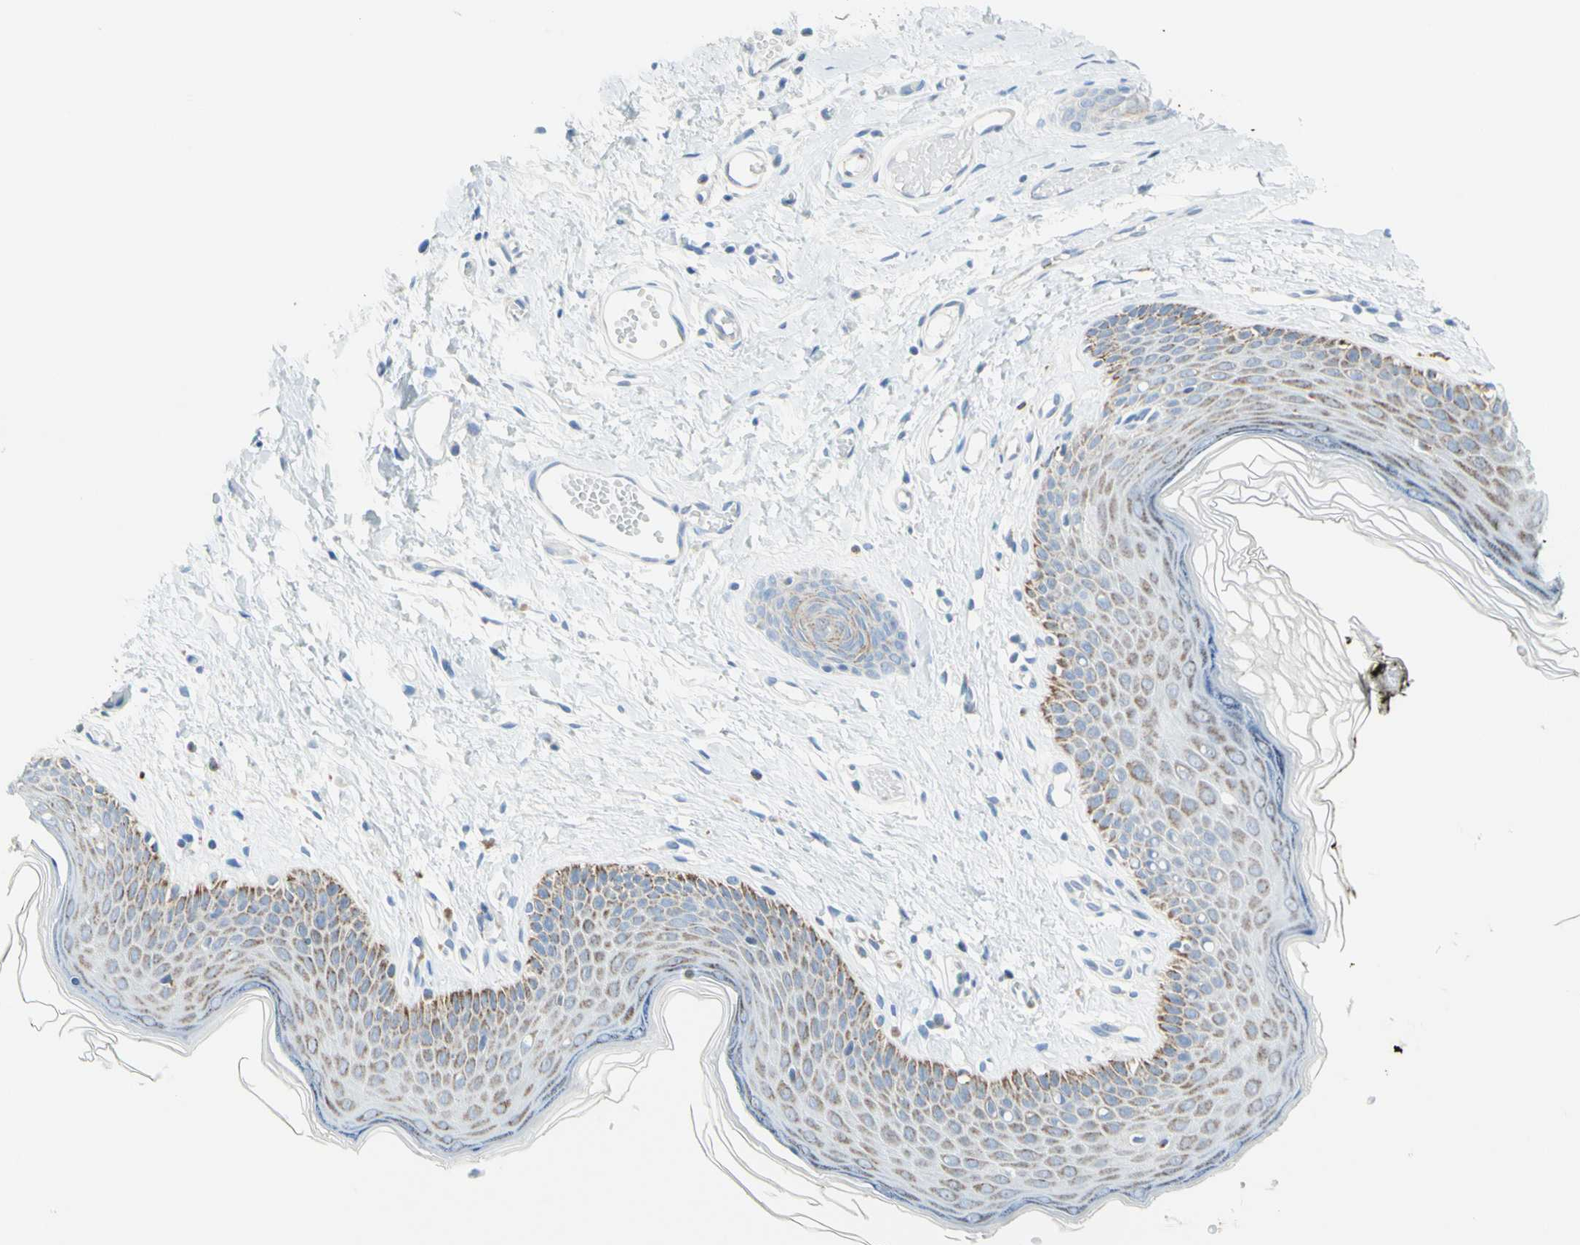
{"staining": {"intensity": "moderate", "quantity": "<25%", "location": "cytoplasmic/membranous"}, "tissue": "skin", "cell_type": "Epidermal cells", "image_type": "normal", "snomed": [{"axis": "morphology", "description": "Normal tissue, NOS"}, {"axis": "morphology", "description": "Inflammation, NOS"}, {"axis": "topography", "description": "Vulva"}], "caption": "Immunohistochemical staining of normal human skin demonstrates <25% levels of moderate cytoplasmic/membranous protein expression in approximately <25% of epidermal cells.", "gene": "CYSLTR1", "patient": {"sex": "female", "age": 84}}